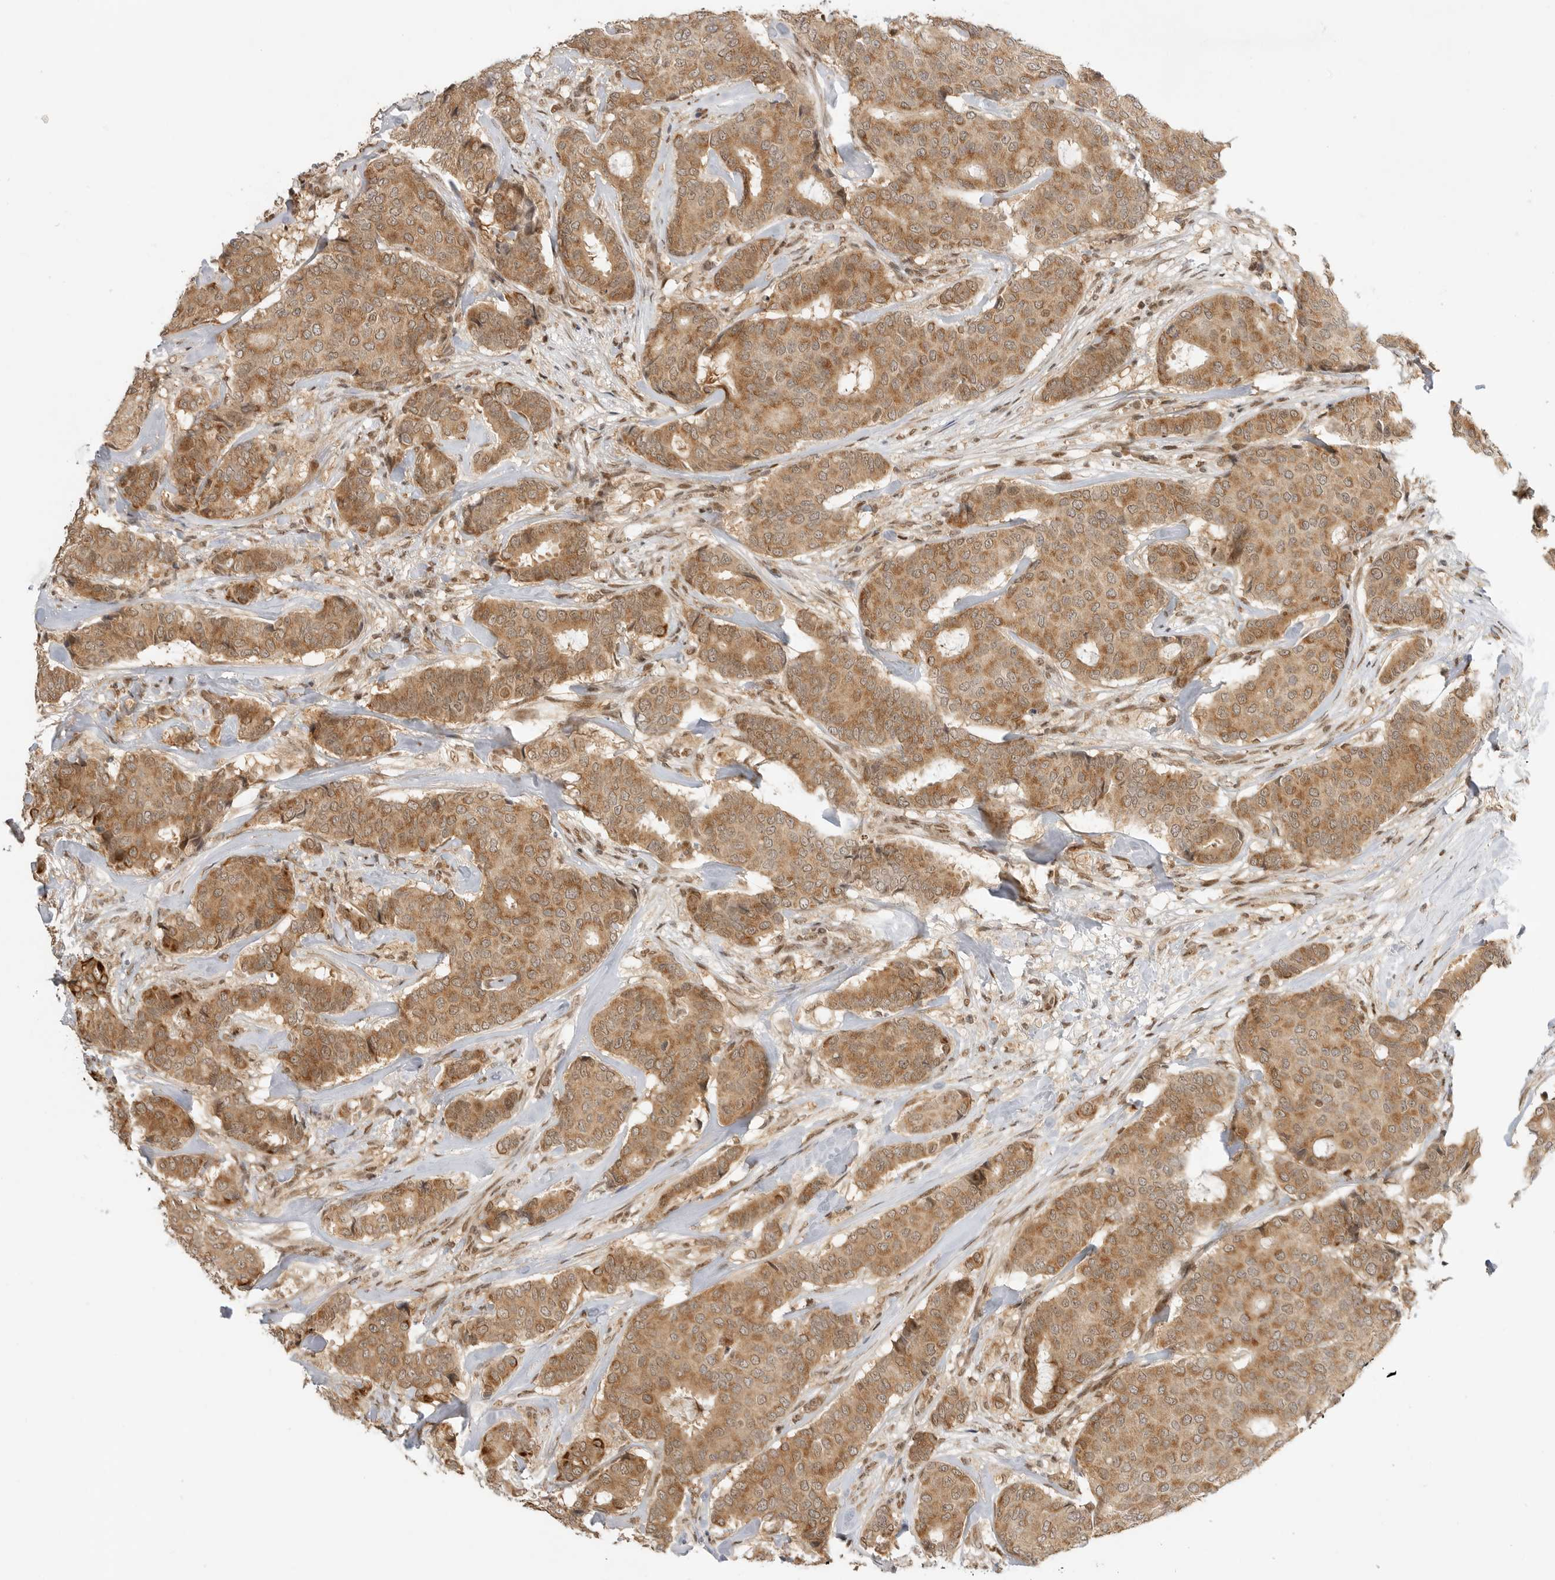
{"staining": {"intensity": "moderate", "quantity": ">75%", "location": "cytoplasmic/membranous"}, "tissue": "breast cancer", "cell_type": "Tumor cells", "image_type": "cancer", "snomed": [{"axis": "morphology", "description": "Duct carcinoma"}, {"axis": "topography", "description": "Breast"}], "caption": "Protein staining exhibits moderate cytoplasmic/membranous staining in about >75% of tumor cells in breast cancer.", "gene": "ALKAL1", "patient": {"sex": "female", "age": 75}}